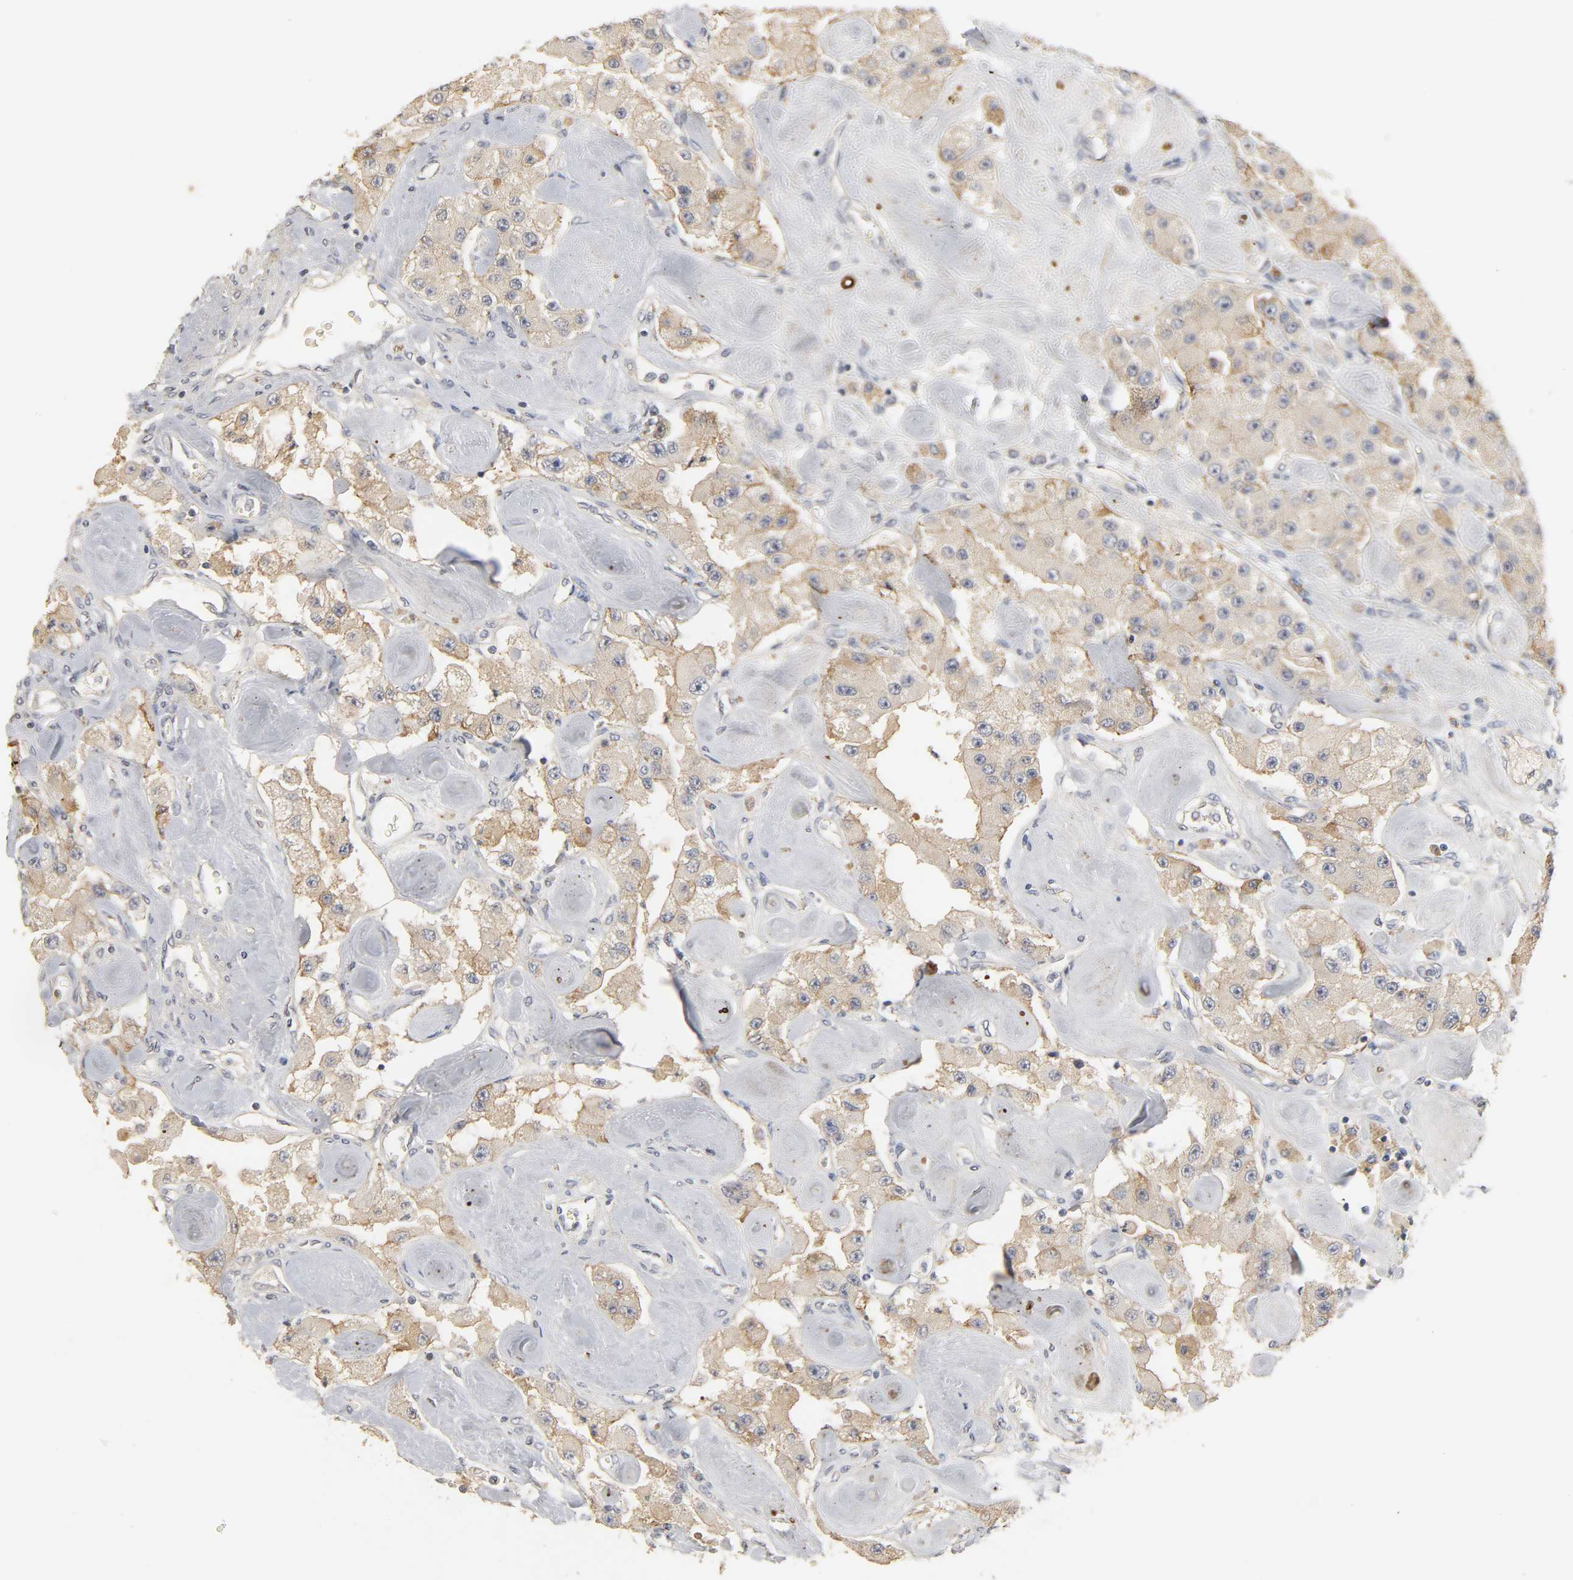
{"staining": {"intensity": "weak", "quantity": ">75%", "location": "cytoplasmic/membranous"}, "tissue": "carcinoid", "cell_type": "Tumor cells", "image_type": "cancer", "snomed": [{"axis": "morphology", "description": "Carcinoid, malignant, NOS"}, {"axis": "topography", "description": "Pancreas"}], "caption": "The immunohistochemical stain labels weak cytoplasmic/membranous staining in tumor cells of carcinoid (malignant) tissue.", "gene": "SLC10A2", "patient": {"sex": "male", "age": 41}}